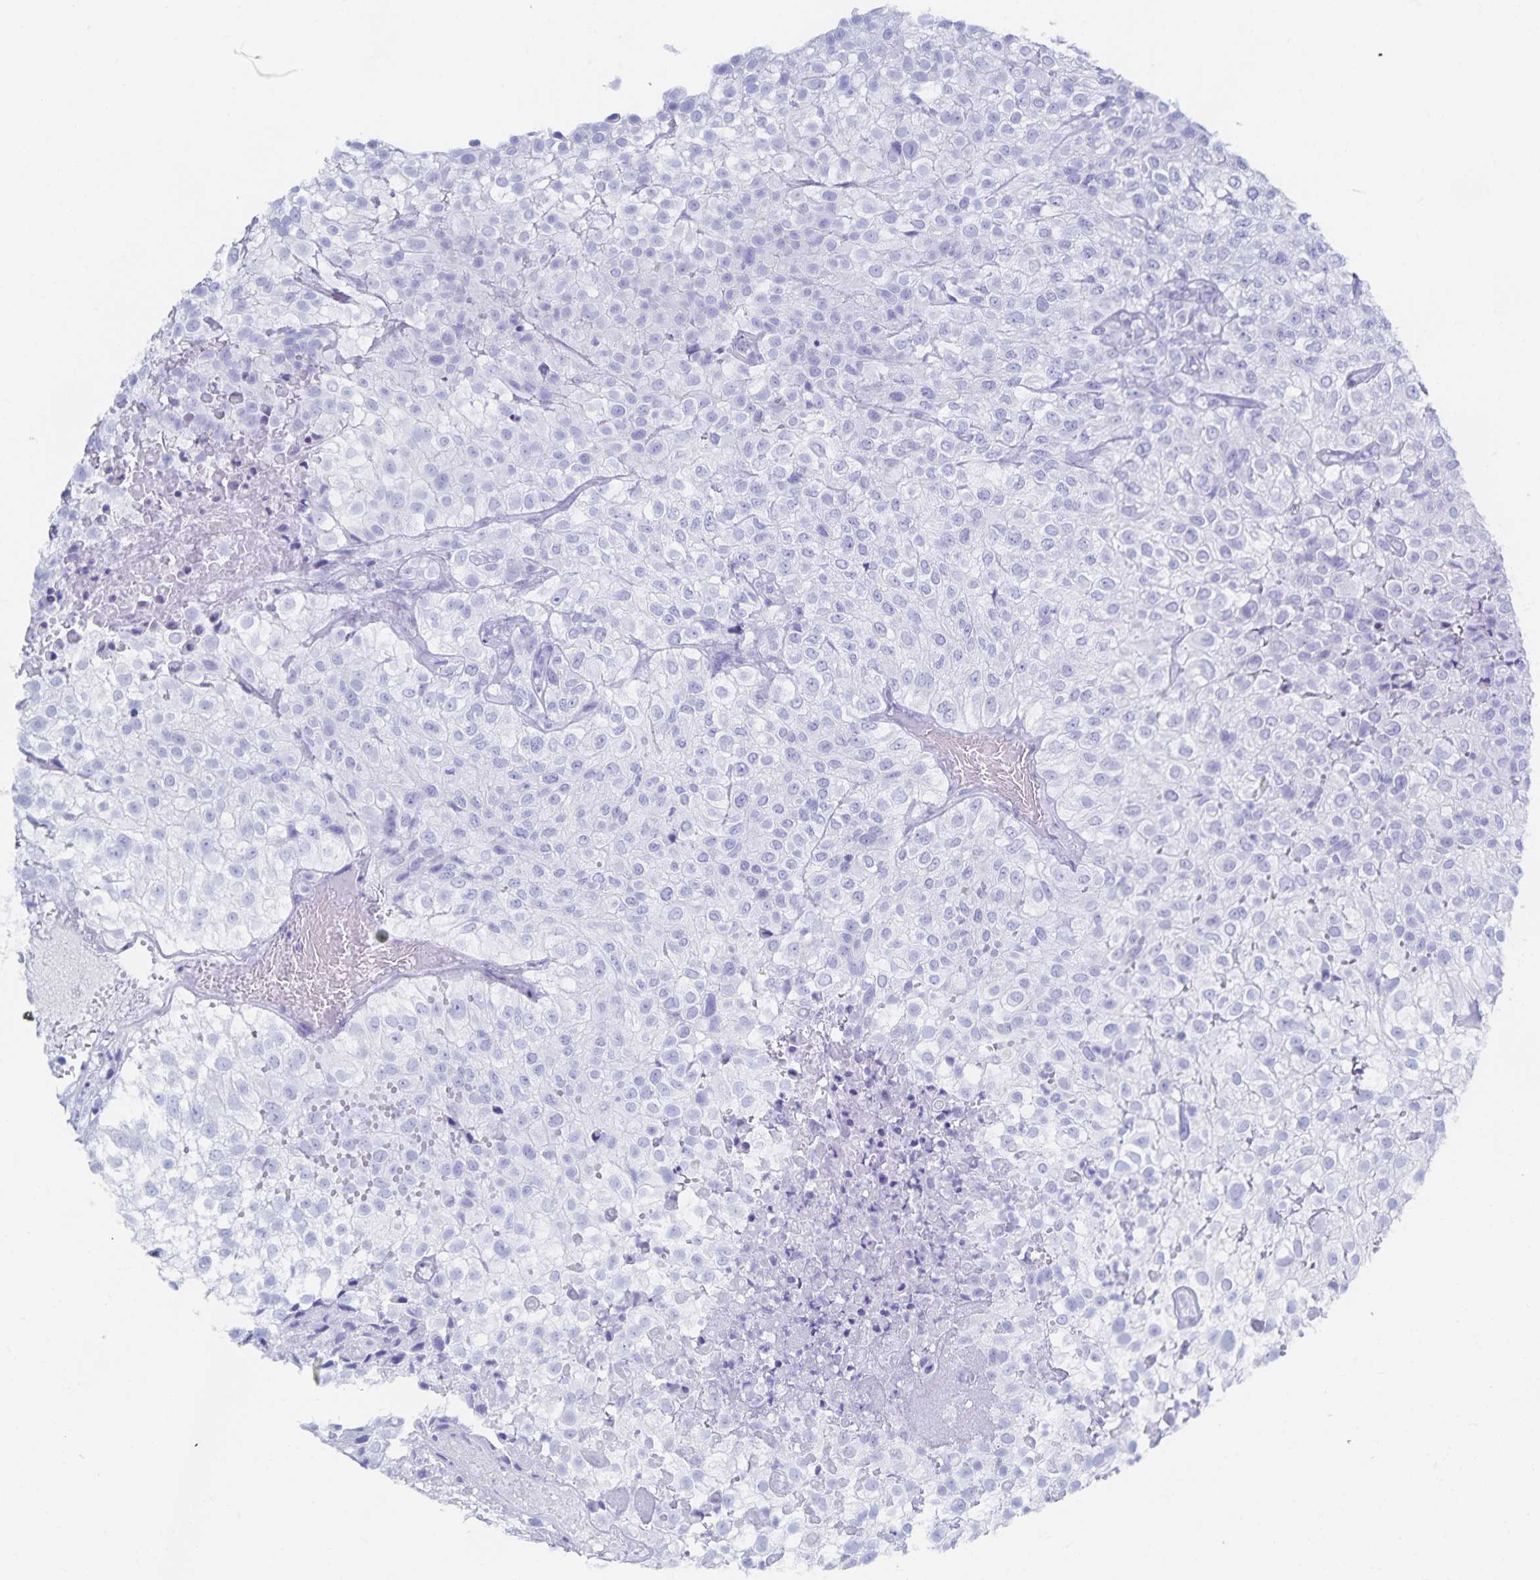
{"staining": {"intensity": "negative", "quantity": "none", "location": "none"}, "tissue": "urothelial cancer", "cell_type": "Tumor cells", "image_type": "cancer", "snomed": [{"axis": "morphology", "description": "Urothelial carcinoma, High grade"}, {"axis": "topography", "description": "Urinary bladder"}], "caption": "A high-resolution micrograph shows IHC staining of high-grade urothelial carcinoma, which exhibits no significant staining in tumor cells.", "gene": "SNTN", "patient": {"sex": "male", "age": 56}}